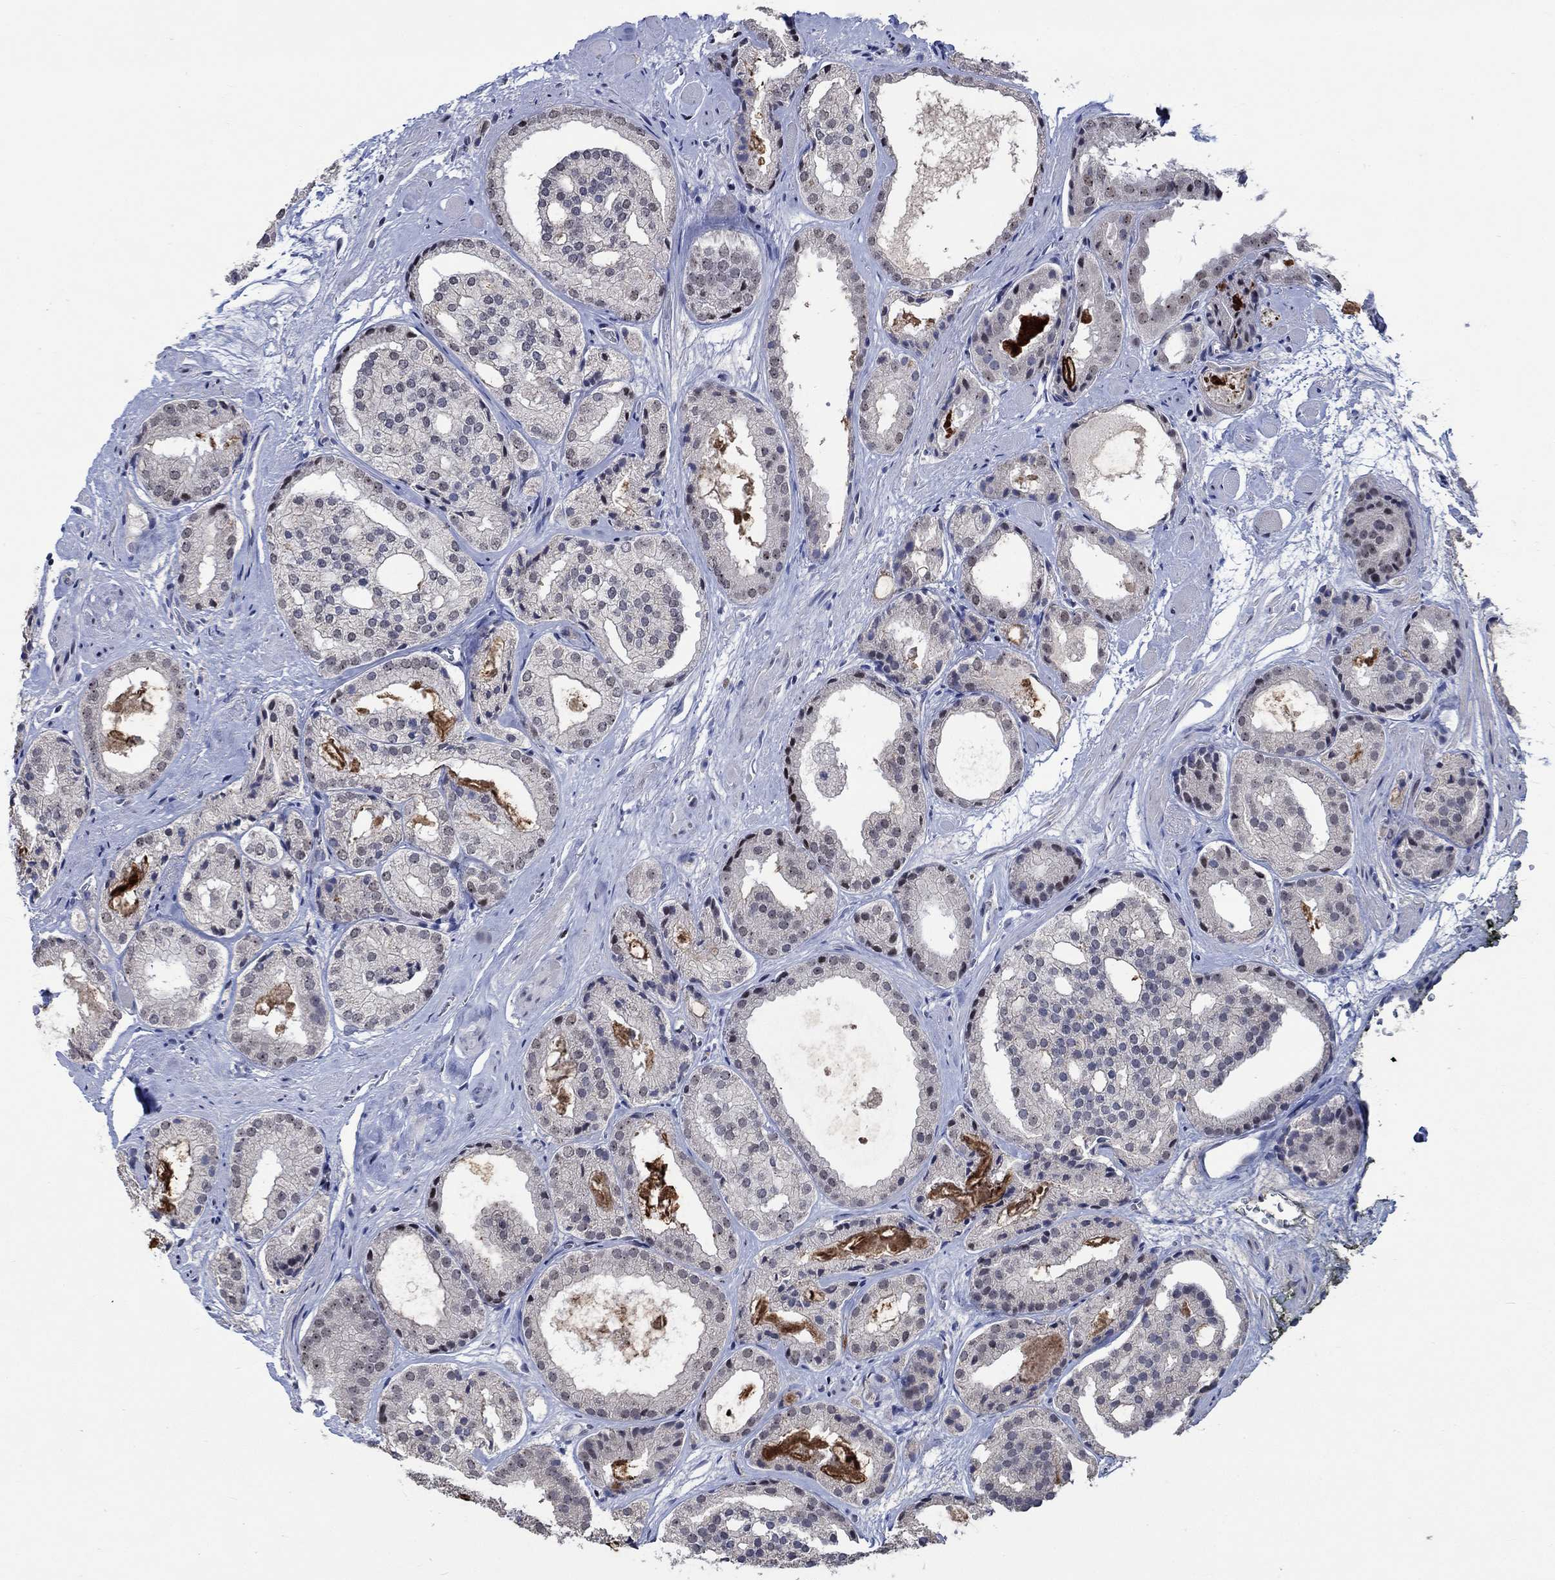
{"staining": {"intensity": "negative", "quantity": "none", "location": "none"}, "tissue": "prostate cancer", "cell_type": "Tumor cells", "image_type": "cancer", "snomed": [{"axis": "morphology", "description": "Adenocarcinoma, Low grade"}, {"axis": "topography", "description": "Prostate"}], "caption": "This is an IHC micrograph of prostate cancer (adenocarcinoma (low-grade)). There is no staining in tumor cells.", "gene": "HTN1", "patient": {"sex": "male", "age": 69}}